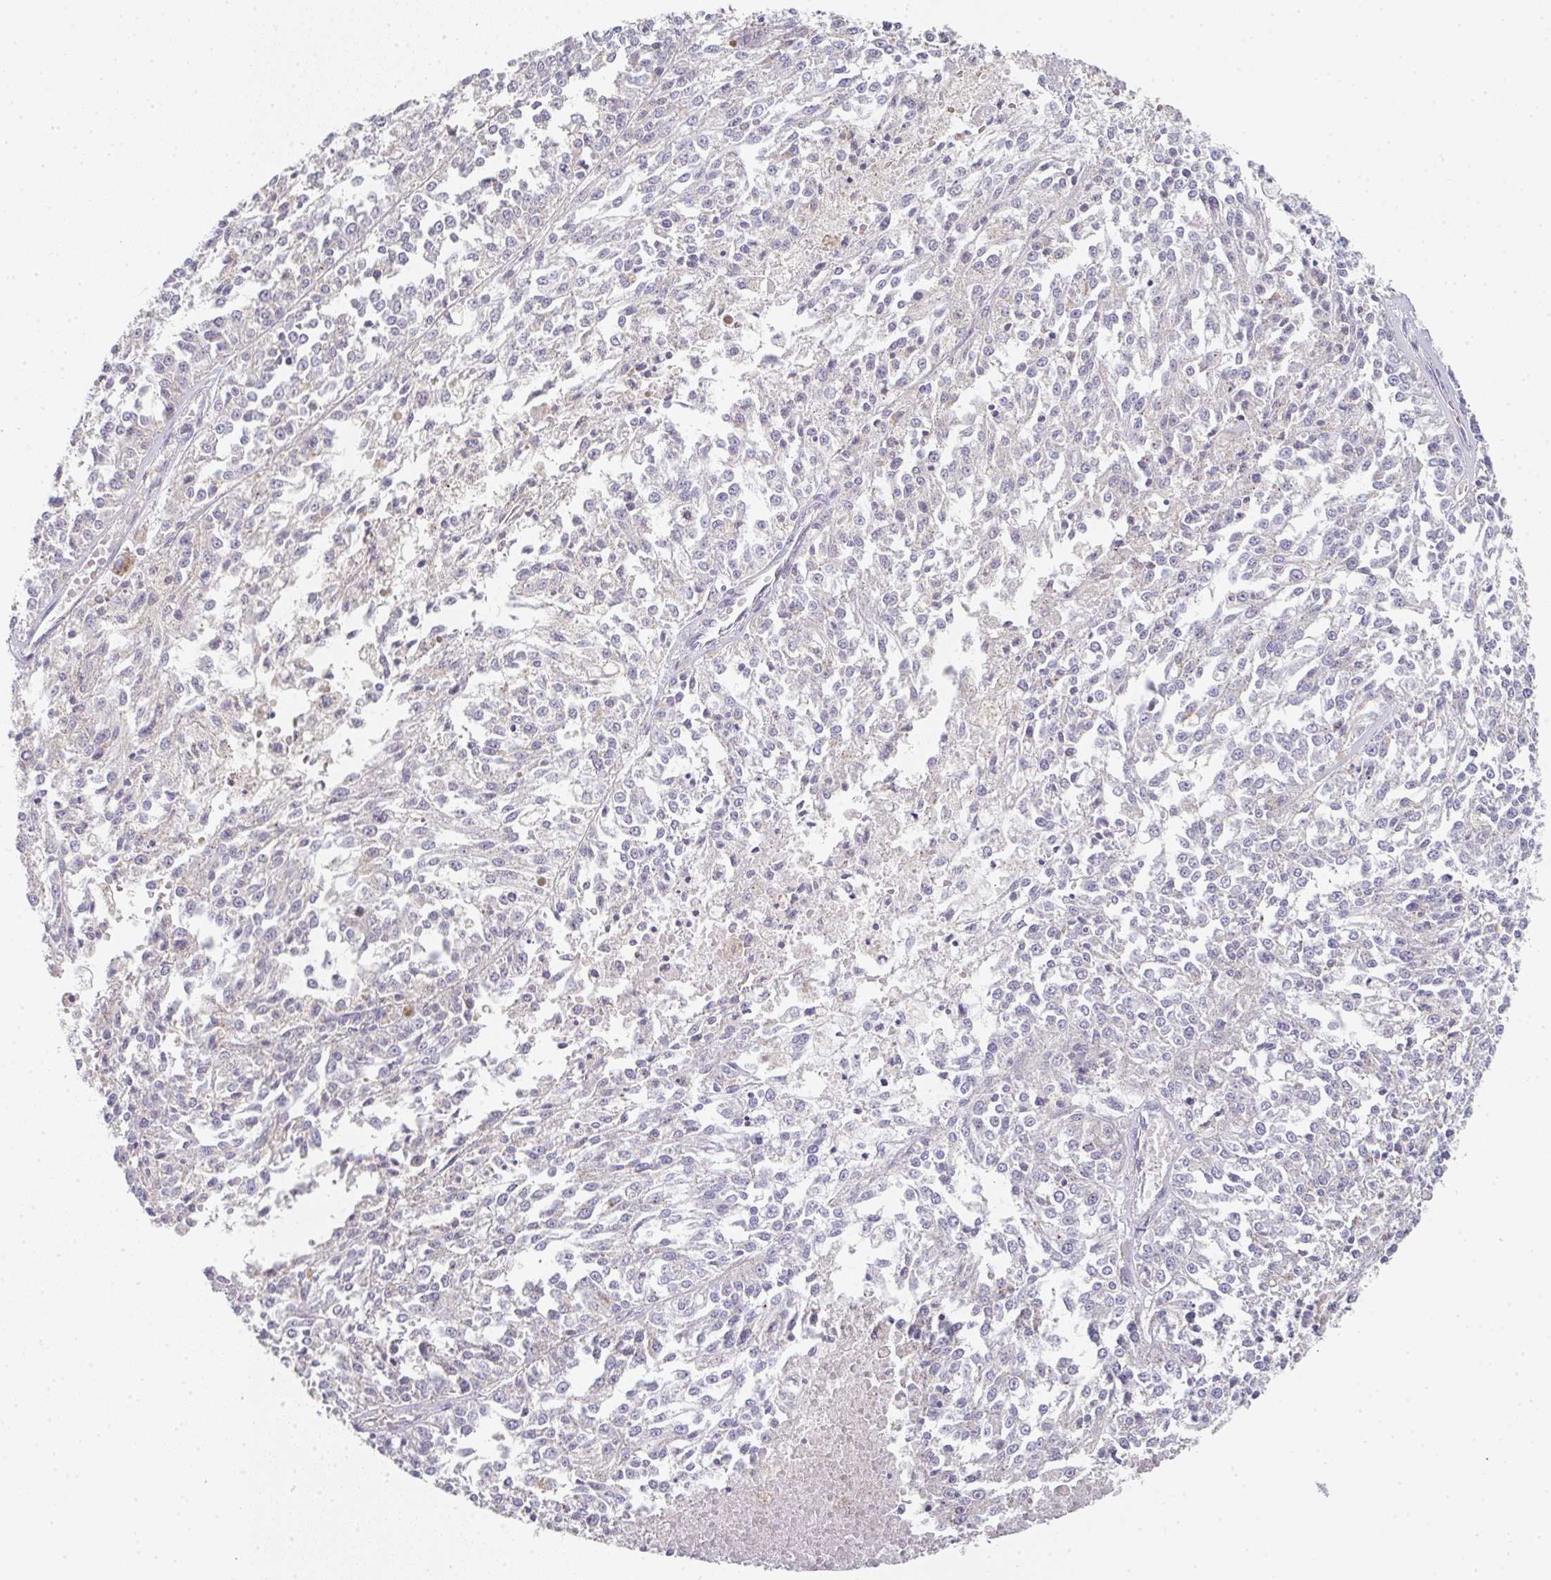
{"staining": {"intensity": "negative", "quantity": "none", "location": "none"}, "tissue": "melanoma", "cell_type": "Tumor cells", "image_type": "cancer", "snomed": [{"axis": "morphology", "description": "Malignant melanoma, NOS"}, {"axis": "topography", "description": "Skin"}], "caption": "The image displays no staining of tumor cells in melanoma.", "gene": "CHMP5", "patient": {"sex": "female", "age": 64}}